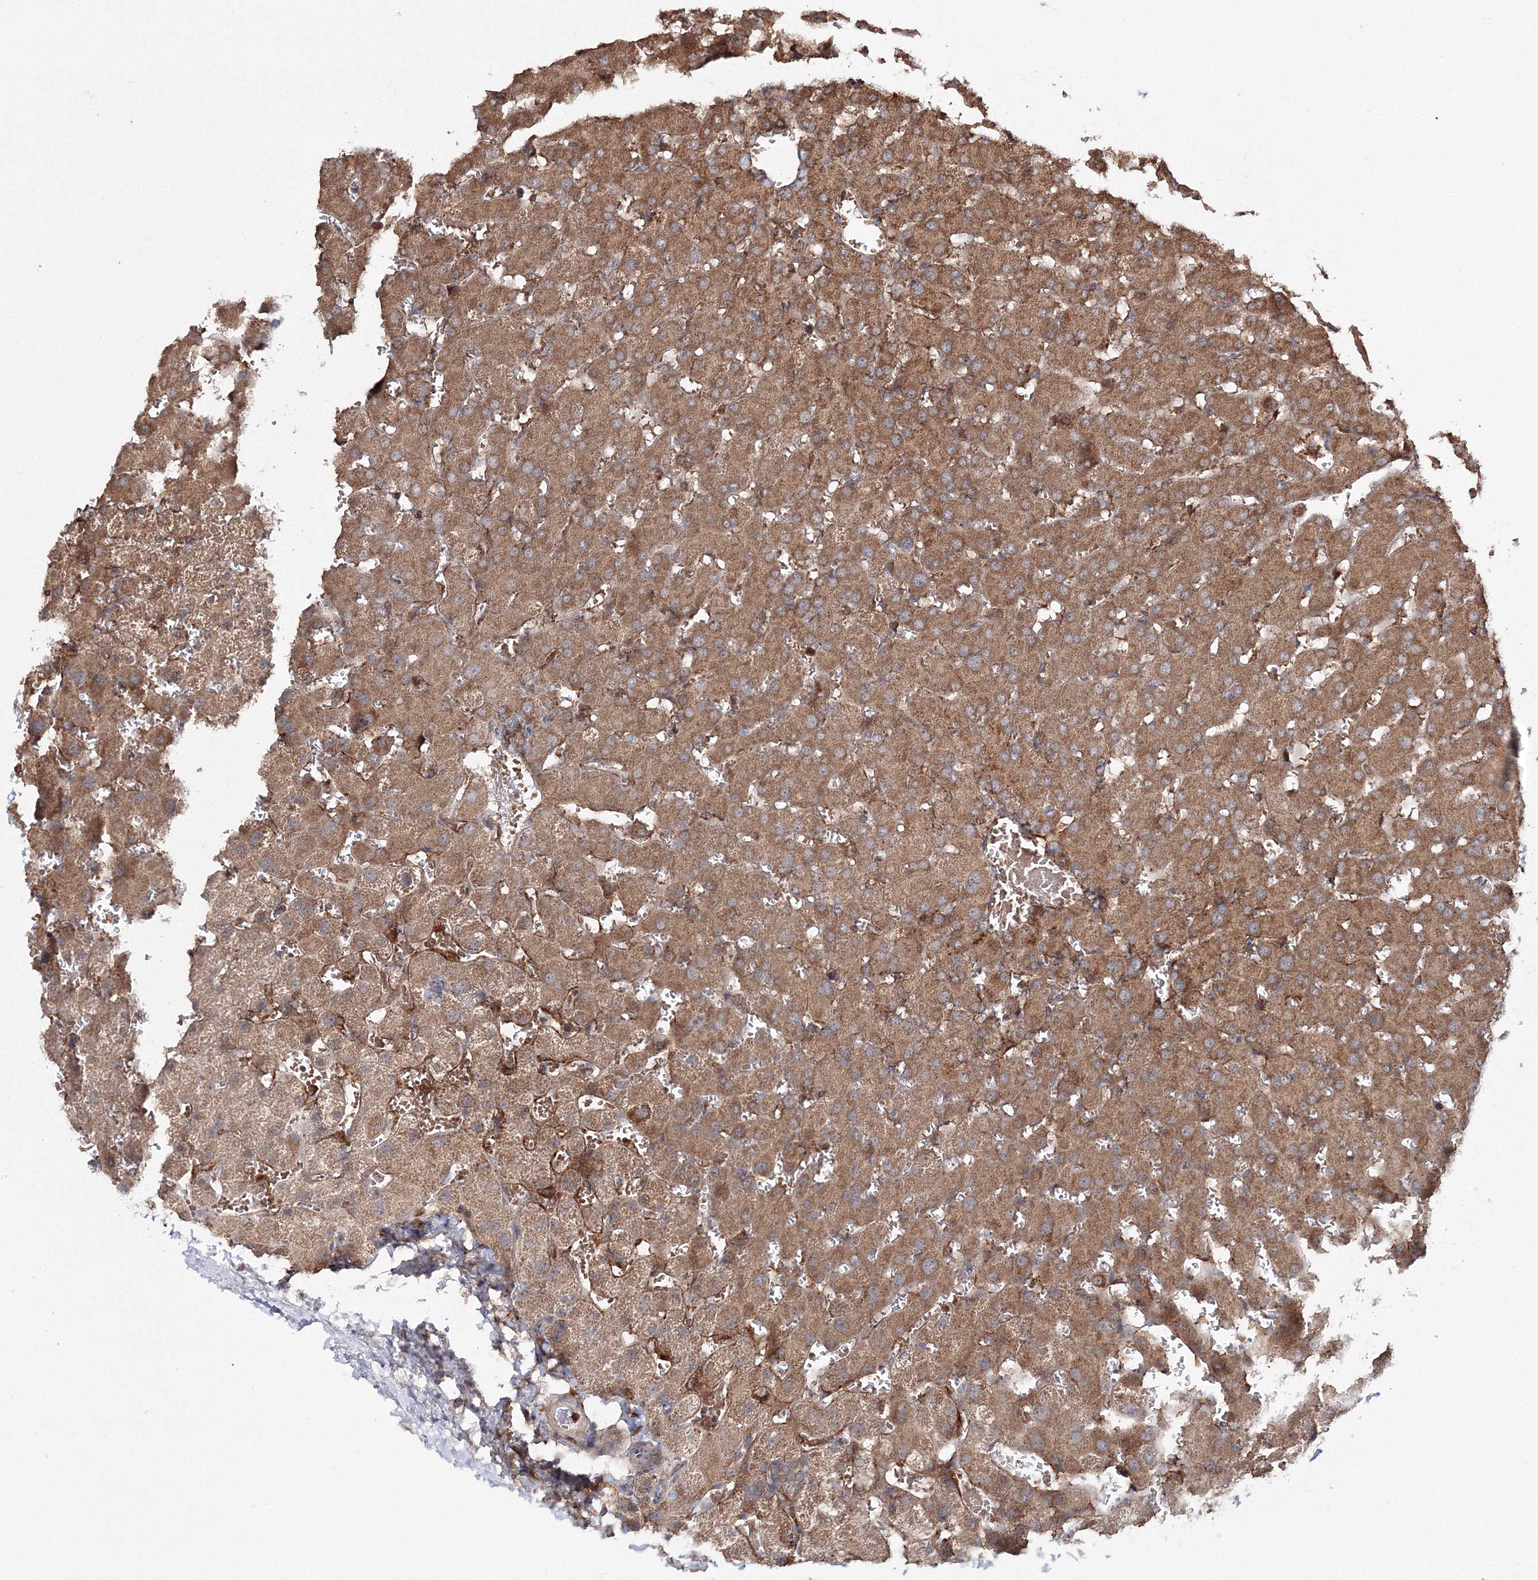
{"staining": {"intensity": "moderate", "quantity": ">75%", "location": "cytoplasmic/membranous"}, "tissue": "liver", "cell_type": "Cholangiocytes", "image_type": "normal", "snomed": [{"axis": "morphology", "description": "Normal tissue, NOS"}, {"axis": "topography", "description": "Liver"}], "caption": "Brown immunohistochemical staining in normal liver shows moderate cytoplasmic/membranous expression in approximately >75% of cholangiocytes. Nuclei are stained in blue.", "gene": "DDO", "patient": {"sex": "female", "age": 63}}